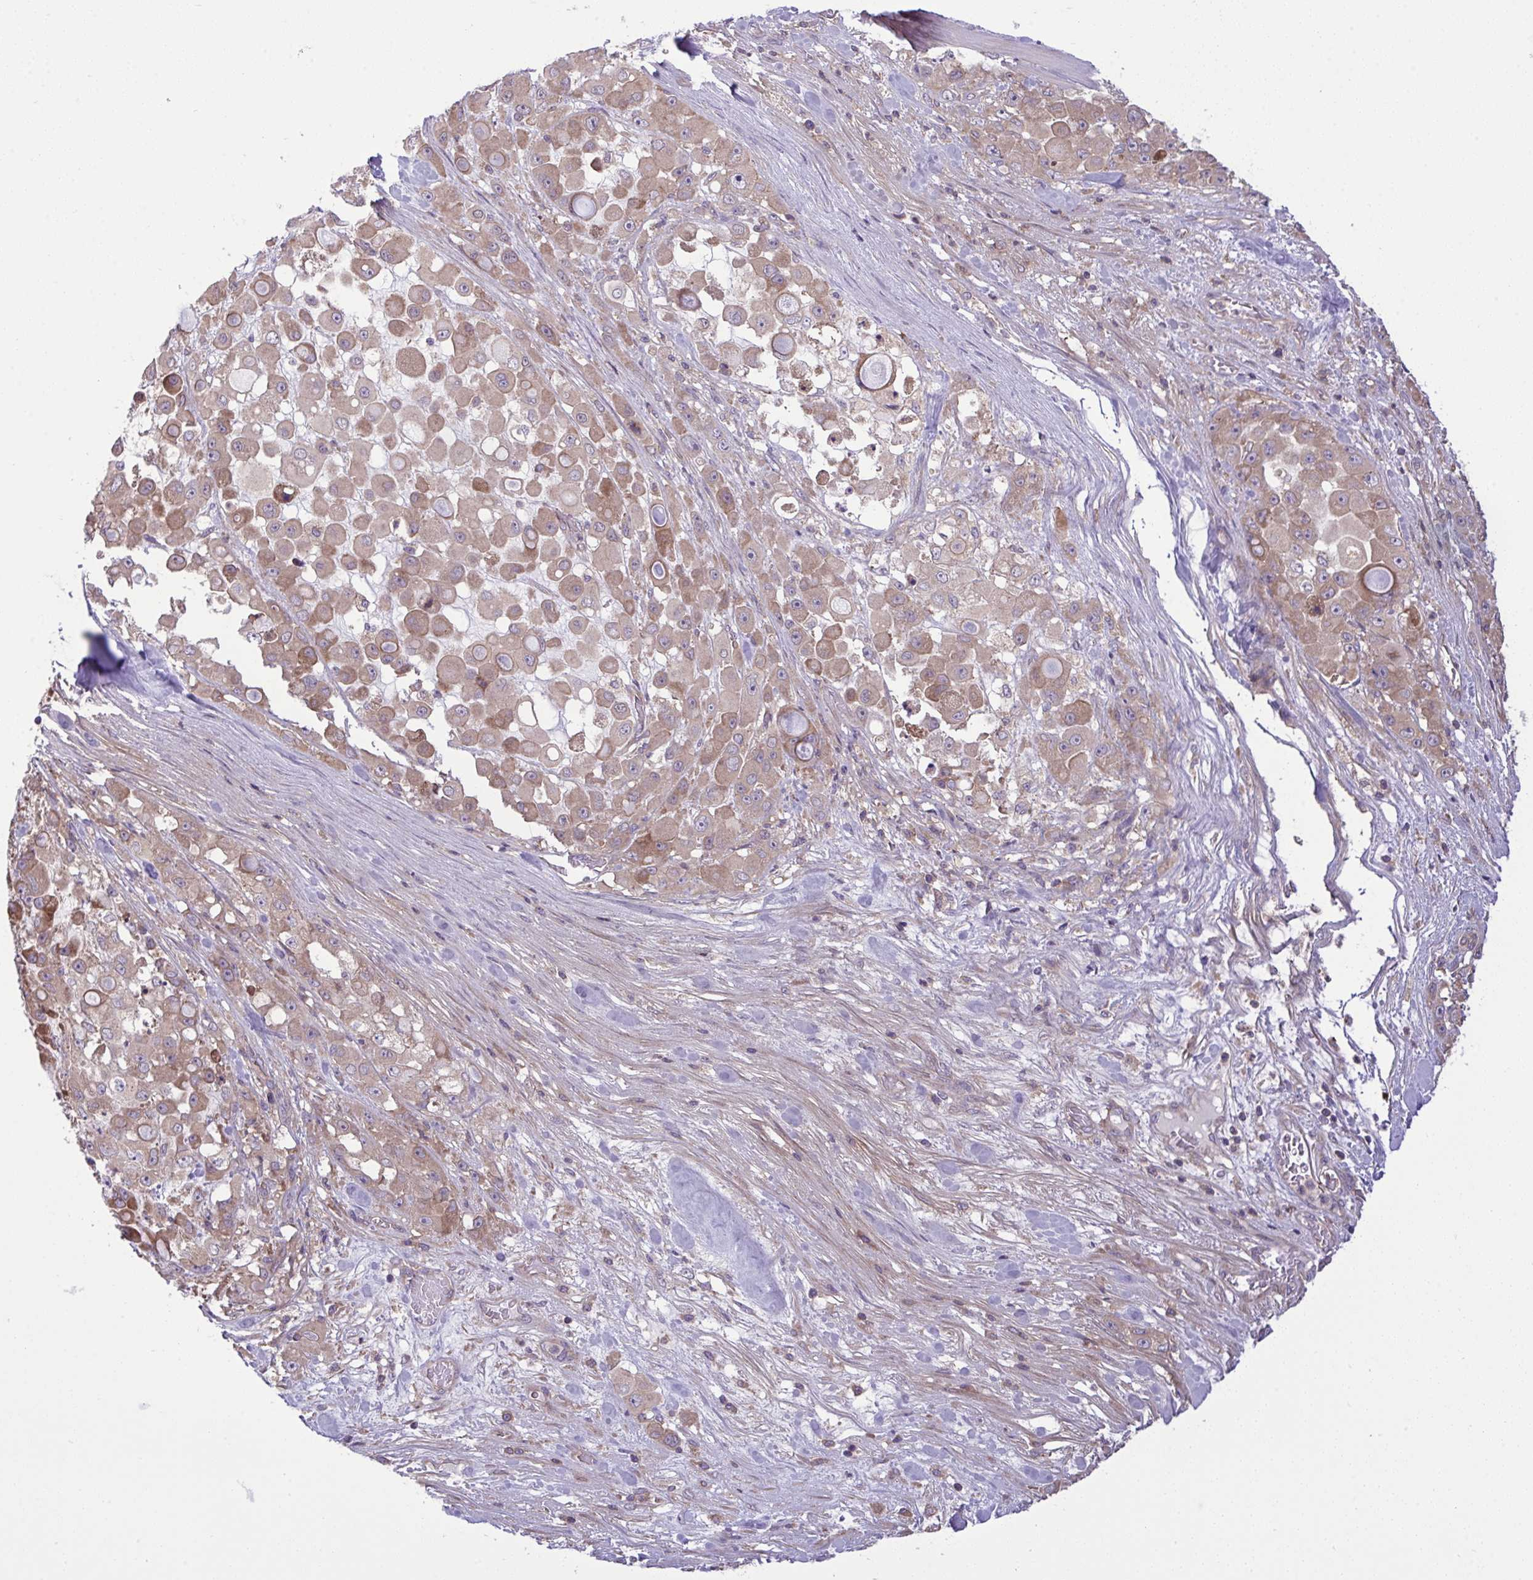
{"staining": {"intensity": "weak", "quantity": ">75%", "location": "cytoplasmic/membranous"}, "tissue": "stomach cancer", "cell_type": "Tumor cells", "image_type": "cancer", "snomed": [{"axis": "morphology", "description": "Adenocarcinoma, NOS"}, {"axis": "topography", "description": "Stomach"}], "caption": "Stomach cancer (adenocarcinoma) tissue reveals weak cytoplasmic/membranous positivity in approximately >75% of tumor cells, visualized by immunohistochemistry.", "gene": "GRB14", "patient": {"sex": "female", "age": 76}}